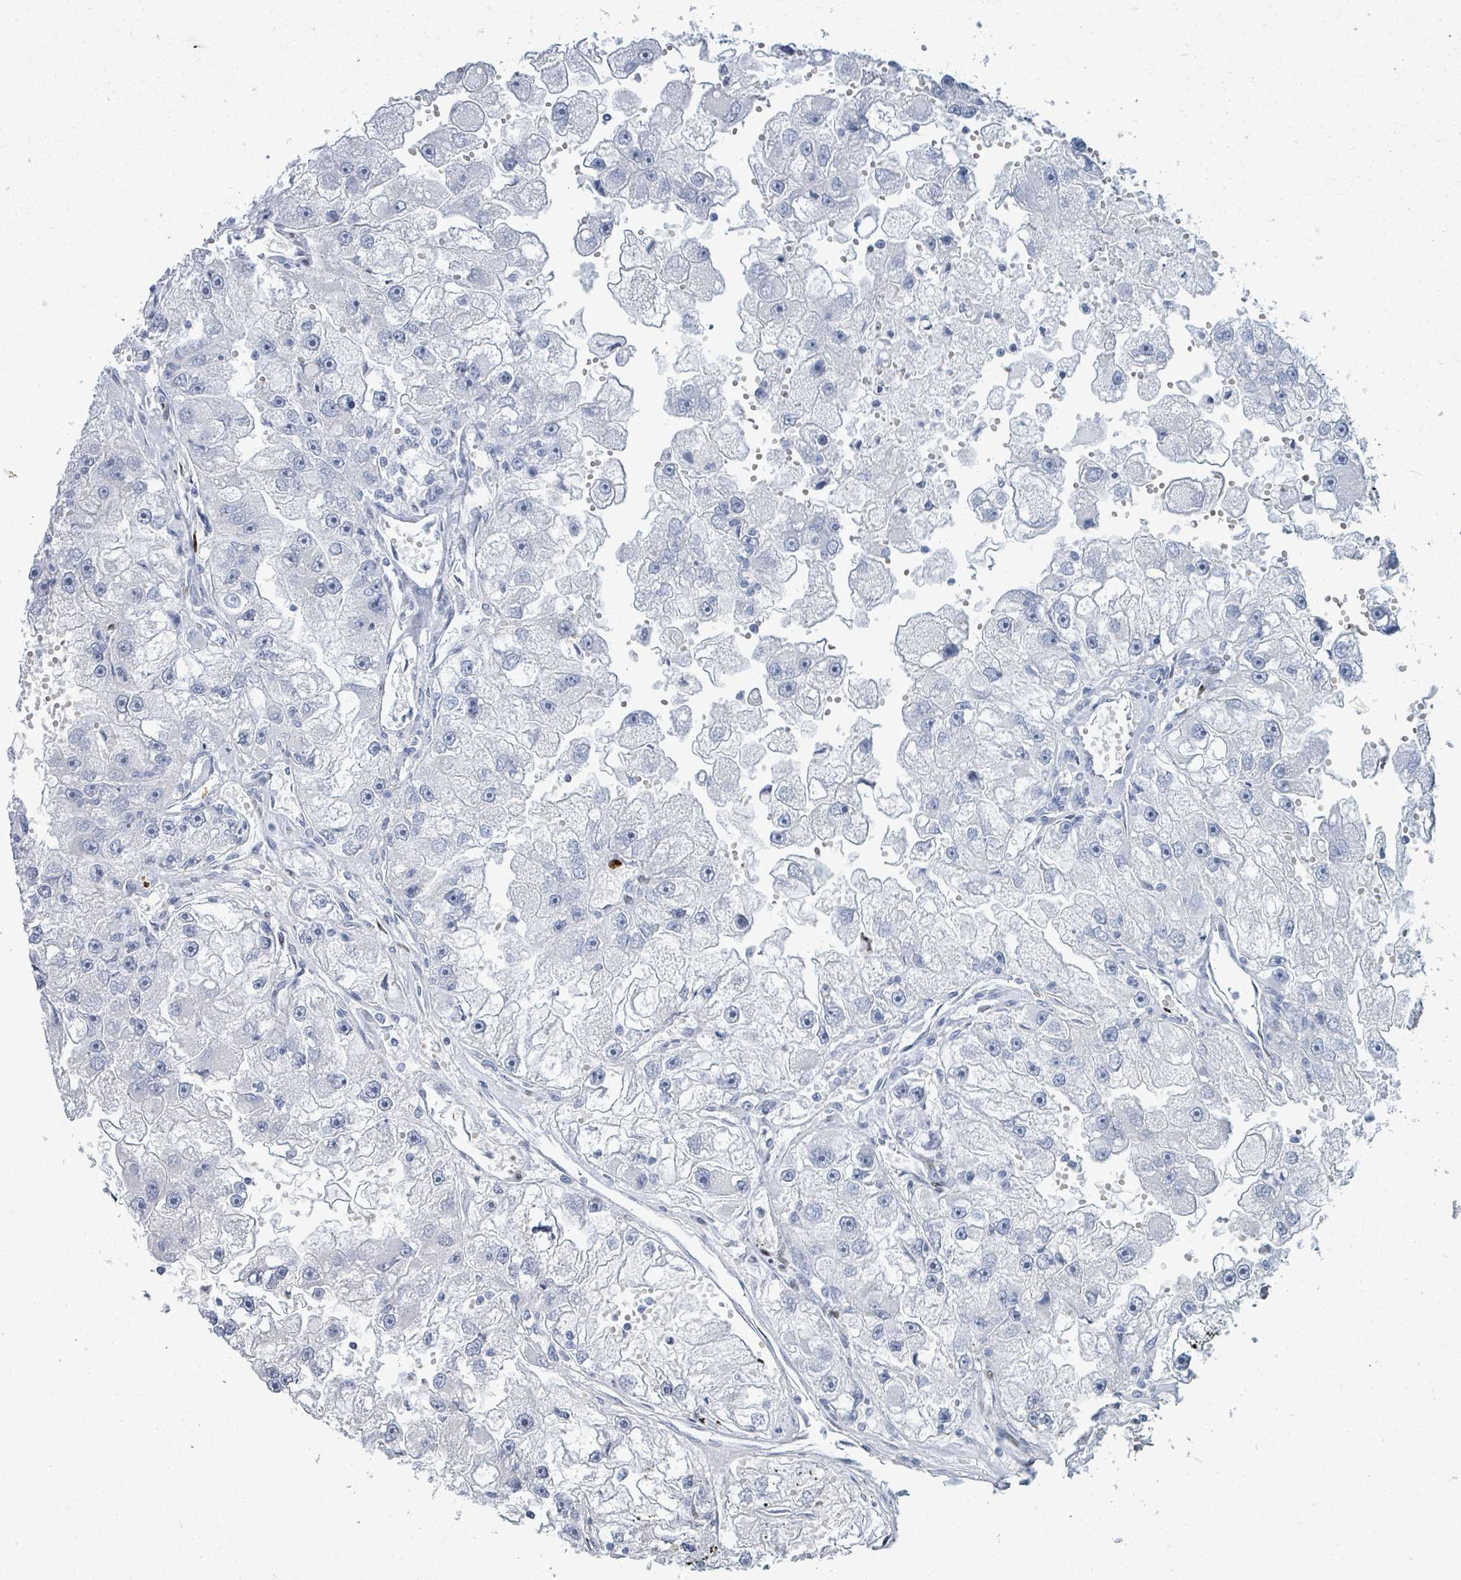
{"staining": {"intensity": "negative", "quantity": "none", "location": "none"}, "tissue": "renal cancer", "cell_type": "Tumor cells", "image_type": "cancer", "snomed": [{"axis": "morphology", "description": "Adenocarcinoma, NOS"}, {"axis": "topography", "description": "Kidney"}], "caption": "An IHC image of adenocarcinoma (renal) is shown. There is no staining in tumor cells of adenocarcinoma (renal).", "gene": "MALL", "patient": {"sex": "male", "age": 63}}